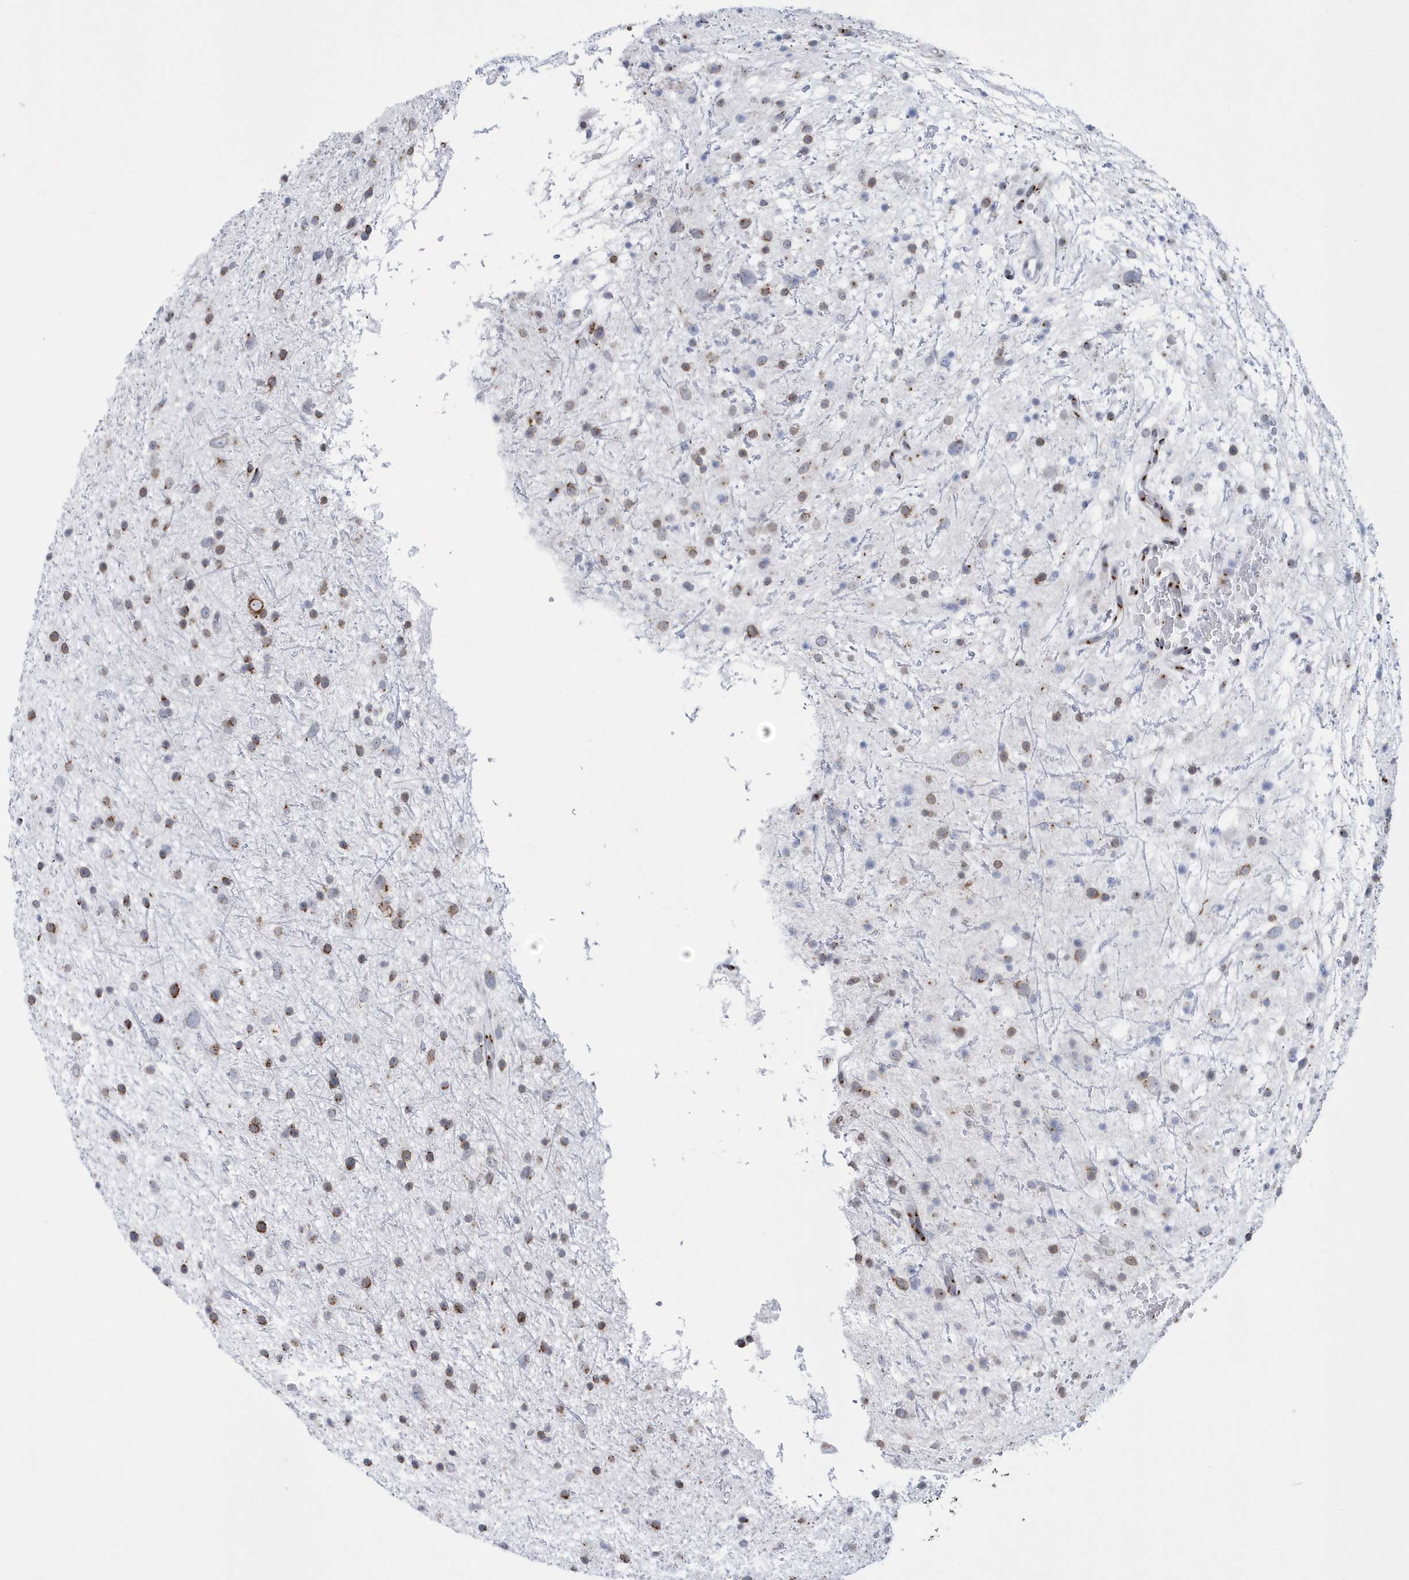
{"staining": {"intensity": "moderate", "quantity": "25%-75%", "location": "cytoplasmic/membranous"}, "tissue": "glioma", "cell_type": "Tumor cells", "image_type": "cancer", "snomed": [{"axis": "morphology", "description": "Glioma, malignant, Low grade"}, {"axis": "topography", "description": "Cerebral cortex"}], "caption": "About 25%-75% of tumor cells in human glioma show moderate cytoplasmic/membranous protein expression as visualized by brown immunohistochemical staining.", "gene": "SLX9", "patient": {"sex": "female", "age": 39}}